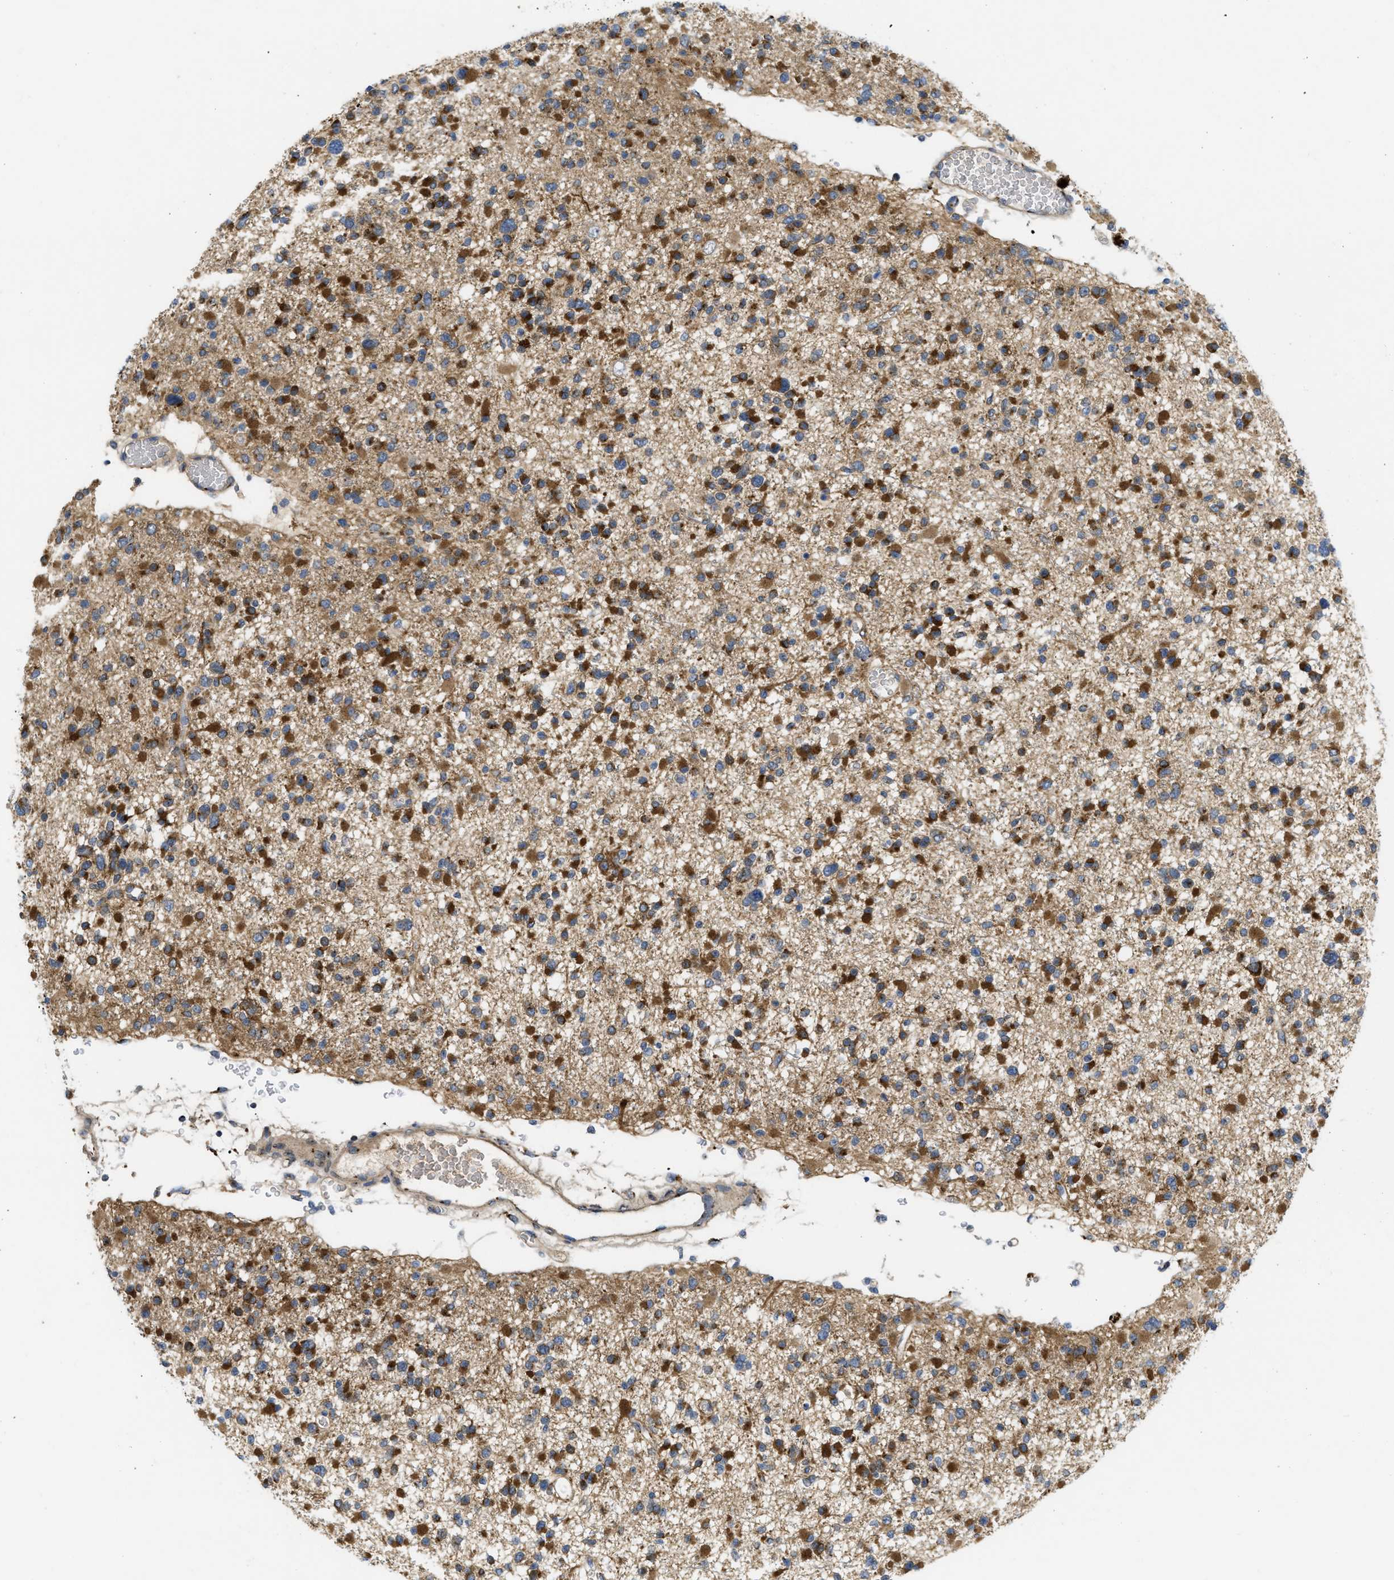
{"staining": {"intensity": "moderate", "quantity": "25%-75%", "location": "cytoplasmic/membranous"}, "tissue": "glioma", "cell_type": "Tumor cells", "image_type": "cancer", "snomed": [{"axis": "morphology", "description": "Glioma, malignant, Low grade"}, {"axis": "topography", "description": "Brain"}], "caption": "Brown immunohistochemical staining in human malignant low-grade glioma reveals moderate cytoplasmic/membranous positivity in approximately 25%-75% of tumor cells.", "gene": "ZNF70", "patient": {"sex": "female", "age": 22}}